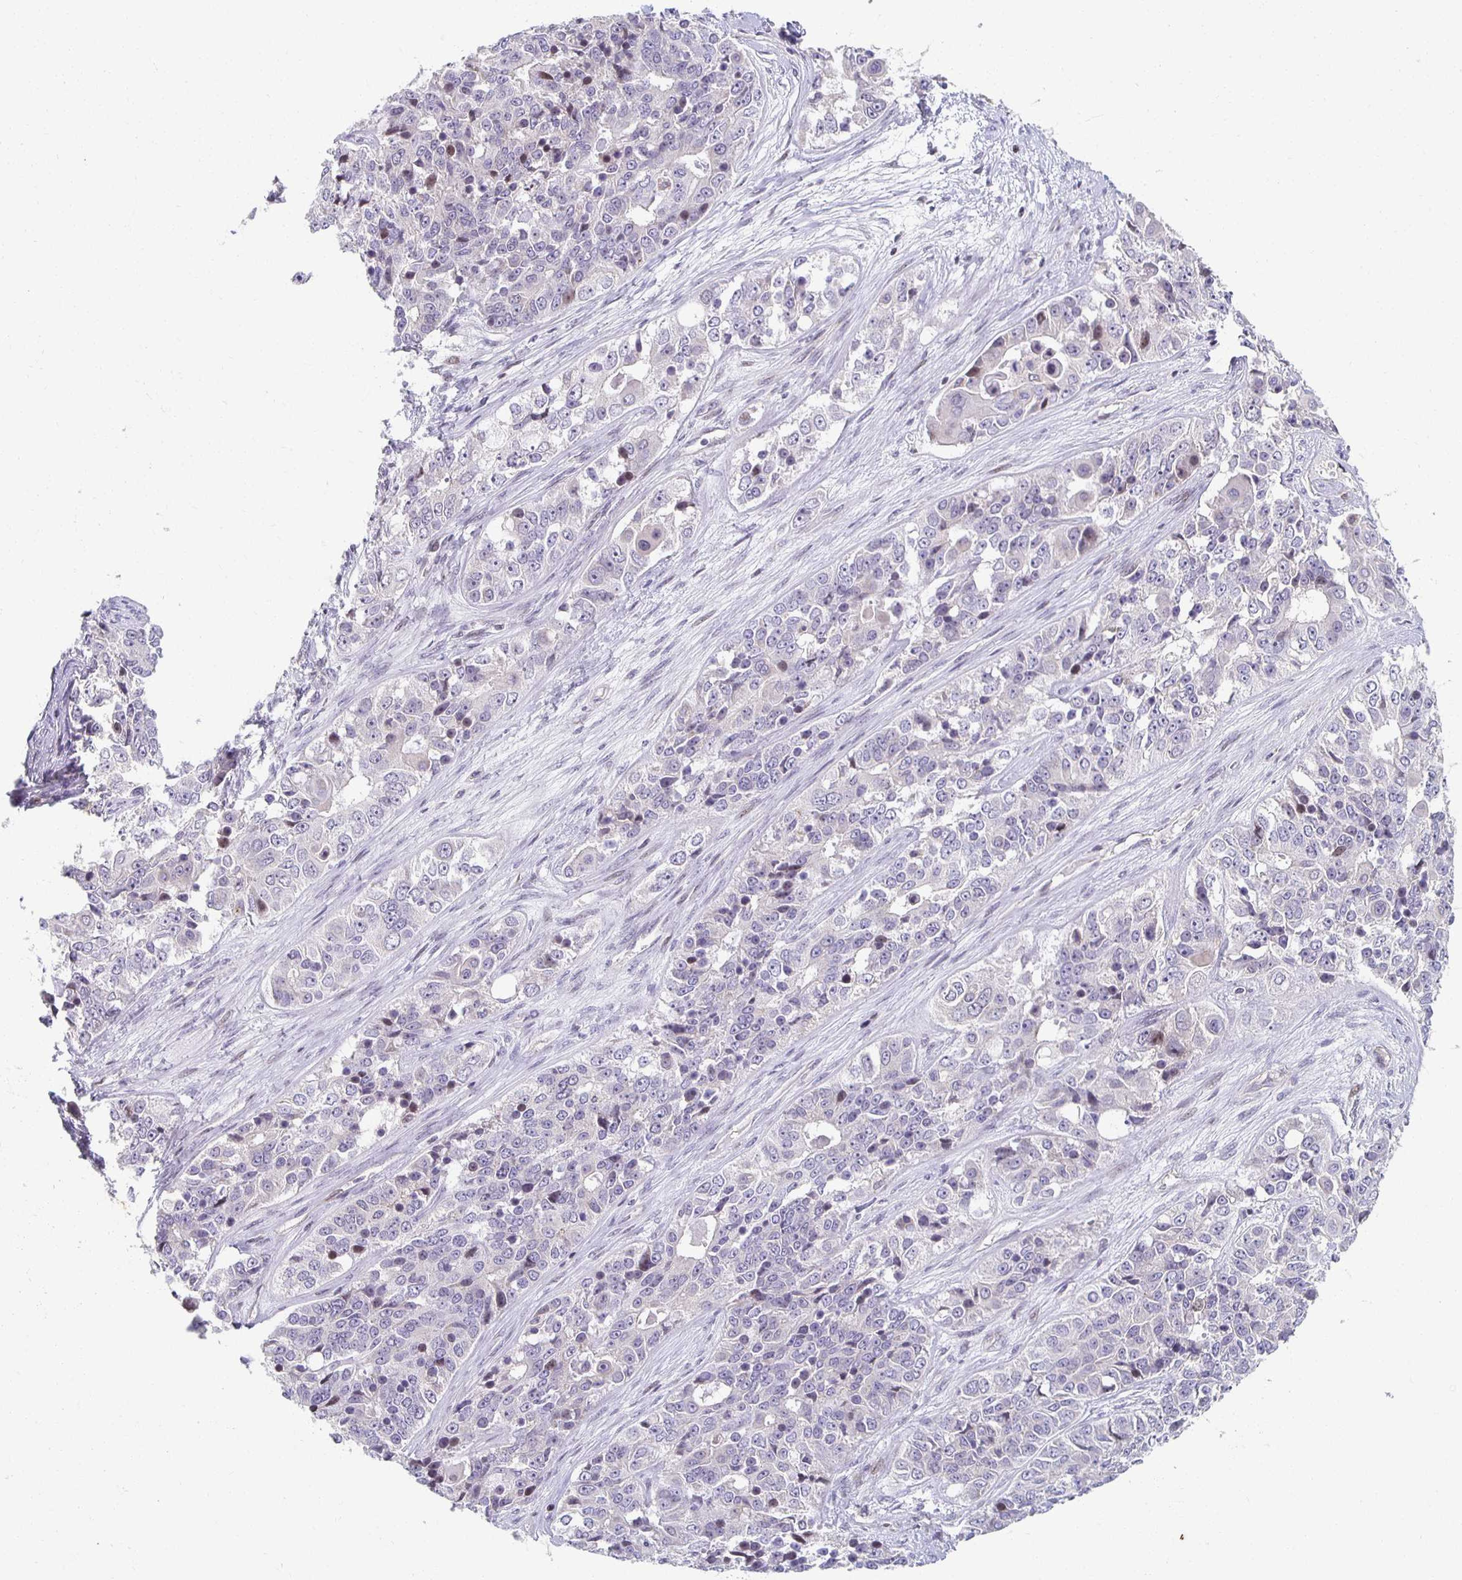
{"staining": {"intensity": "negative", "quantity": "none", "location": "none"}, "tissue": "ovarian cancer", "cell_type": "Tumor cells", "image_type": "cancer", "snomed": [{"axis": "morphology", "description": "Carcinoma, endometroid"}, {"axis": "topography", "description": "Ovary"}], "caption": "Immunohistochemistry photomicrograph of neoplastic tissue: human endometroid carcinoma (ovarian) stained with DAB exhibits no significant protein staining in tumor cells.", "gene": "HCFC1R1", "patient": {"sex": "female", "age": 51}}